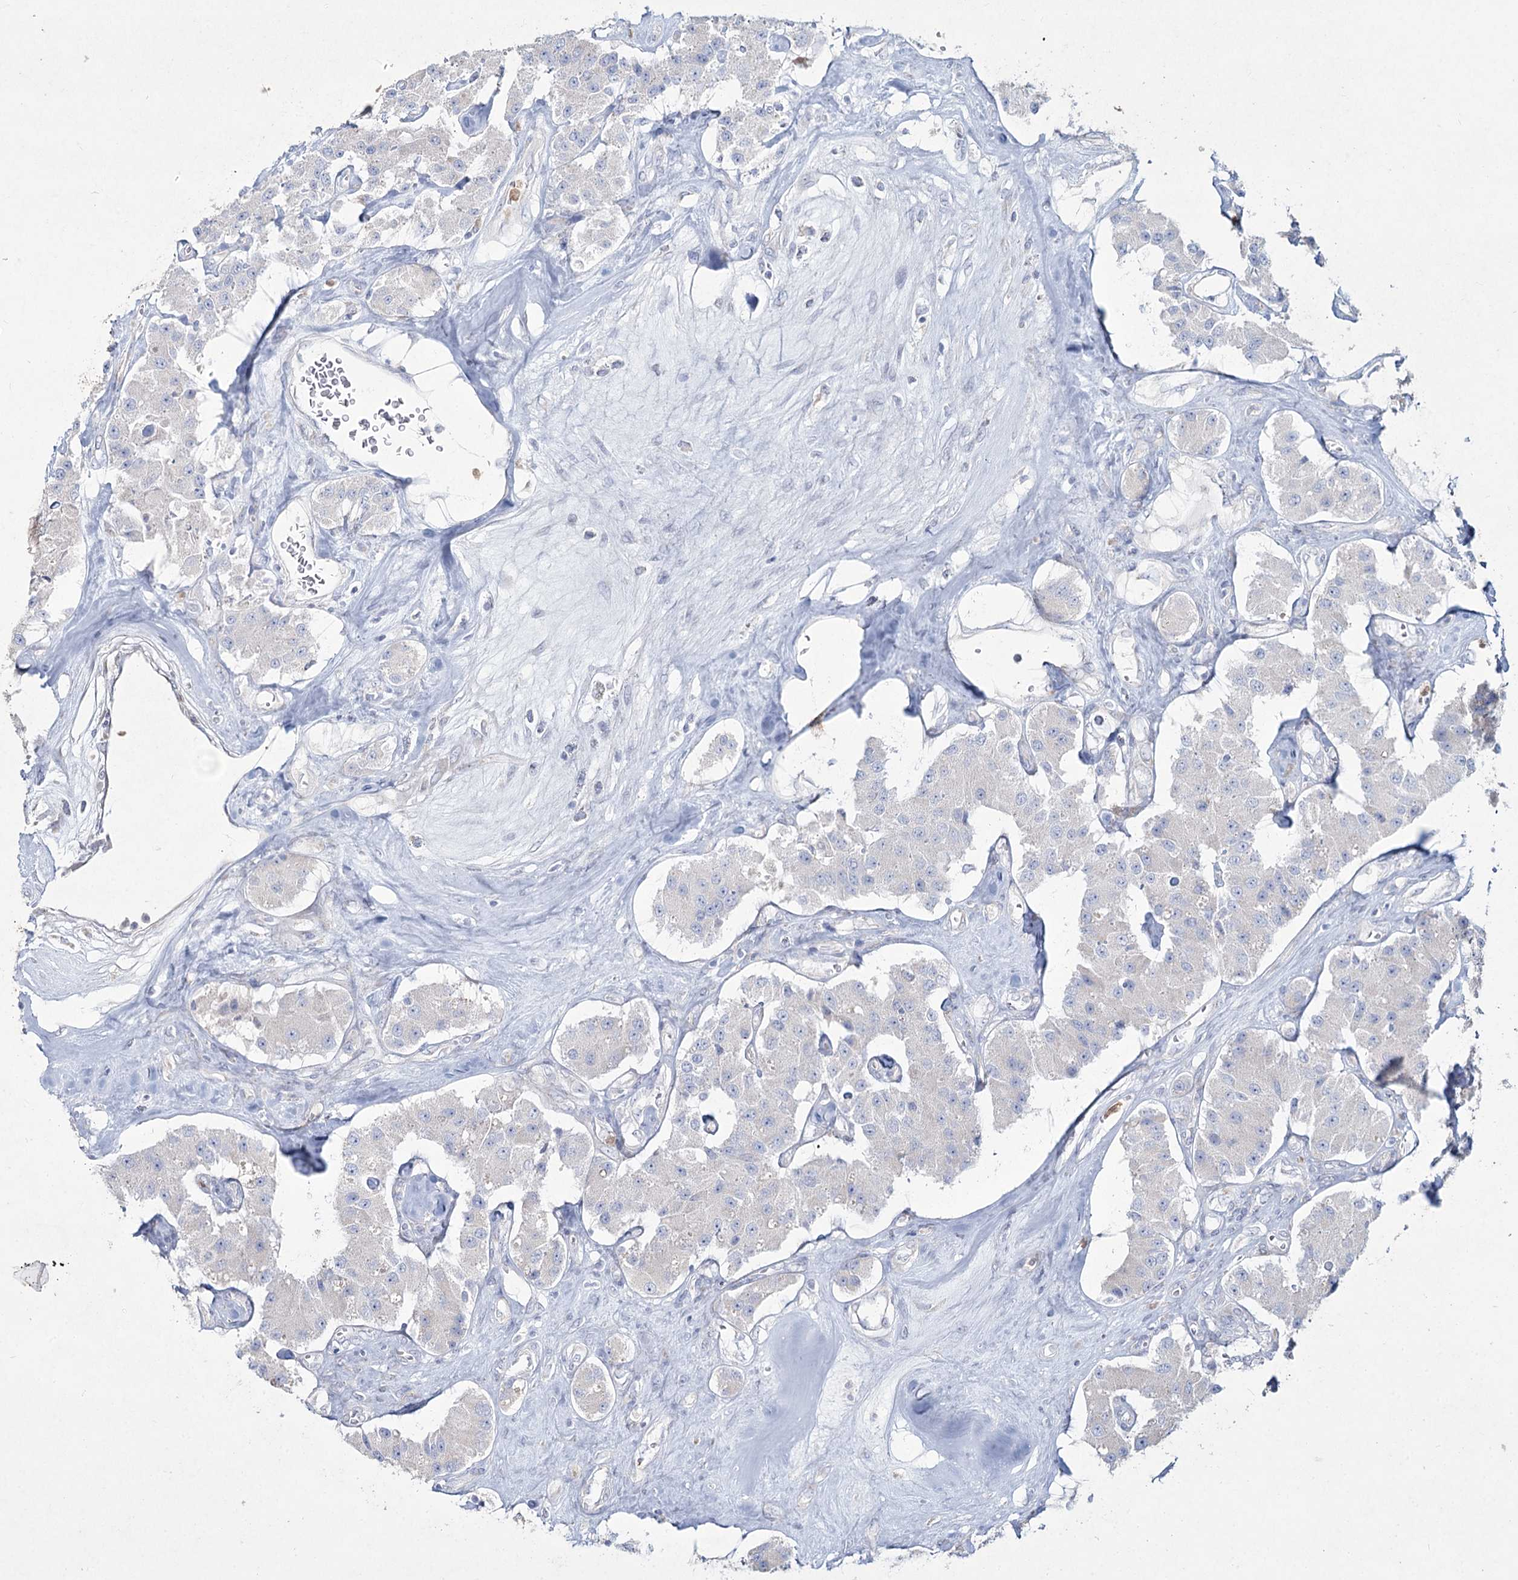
{"staining": {"intensity": "negative", "quantity": "none", "location": "none"}, "tissue": "carcinoid", "cell_type": "Tumor cells", "image_type": "cancer", "snomed": [{"axis": "morphology", "description": "Carcinoid, malignant, NOS"}, {"axis": "topography", "description": "Pancreas"}], "caption": "This photomicrograph is of malignant carcinoid stained with immunohistochemistry (IHC) to label a protein in brown with the nuclei are counter-stained blue. There is no positivity in tumor cells.", "gene": "NIPAL4", "patient": {"sex": "male", "age": 41}}